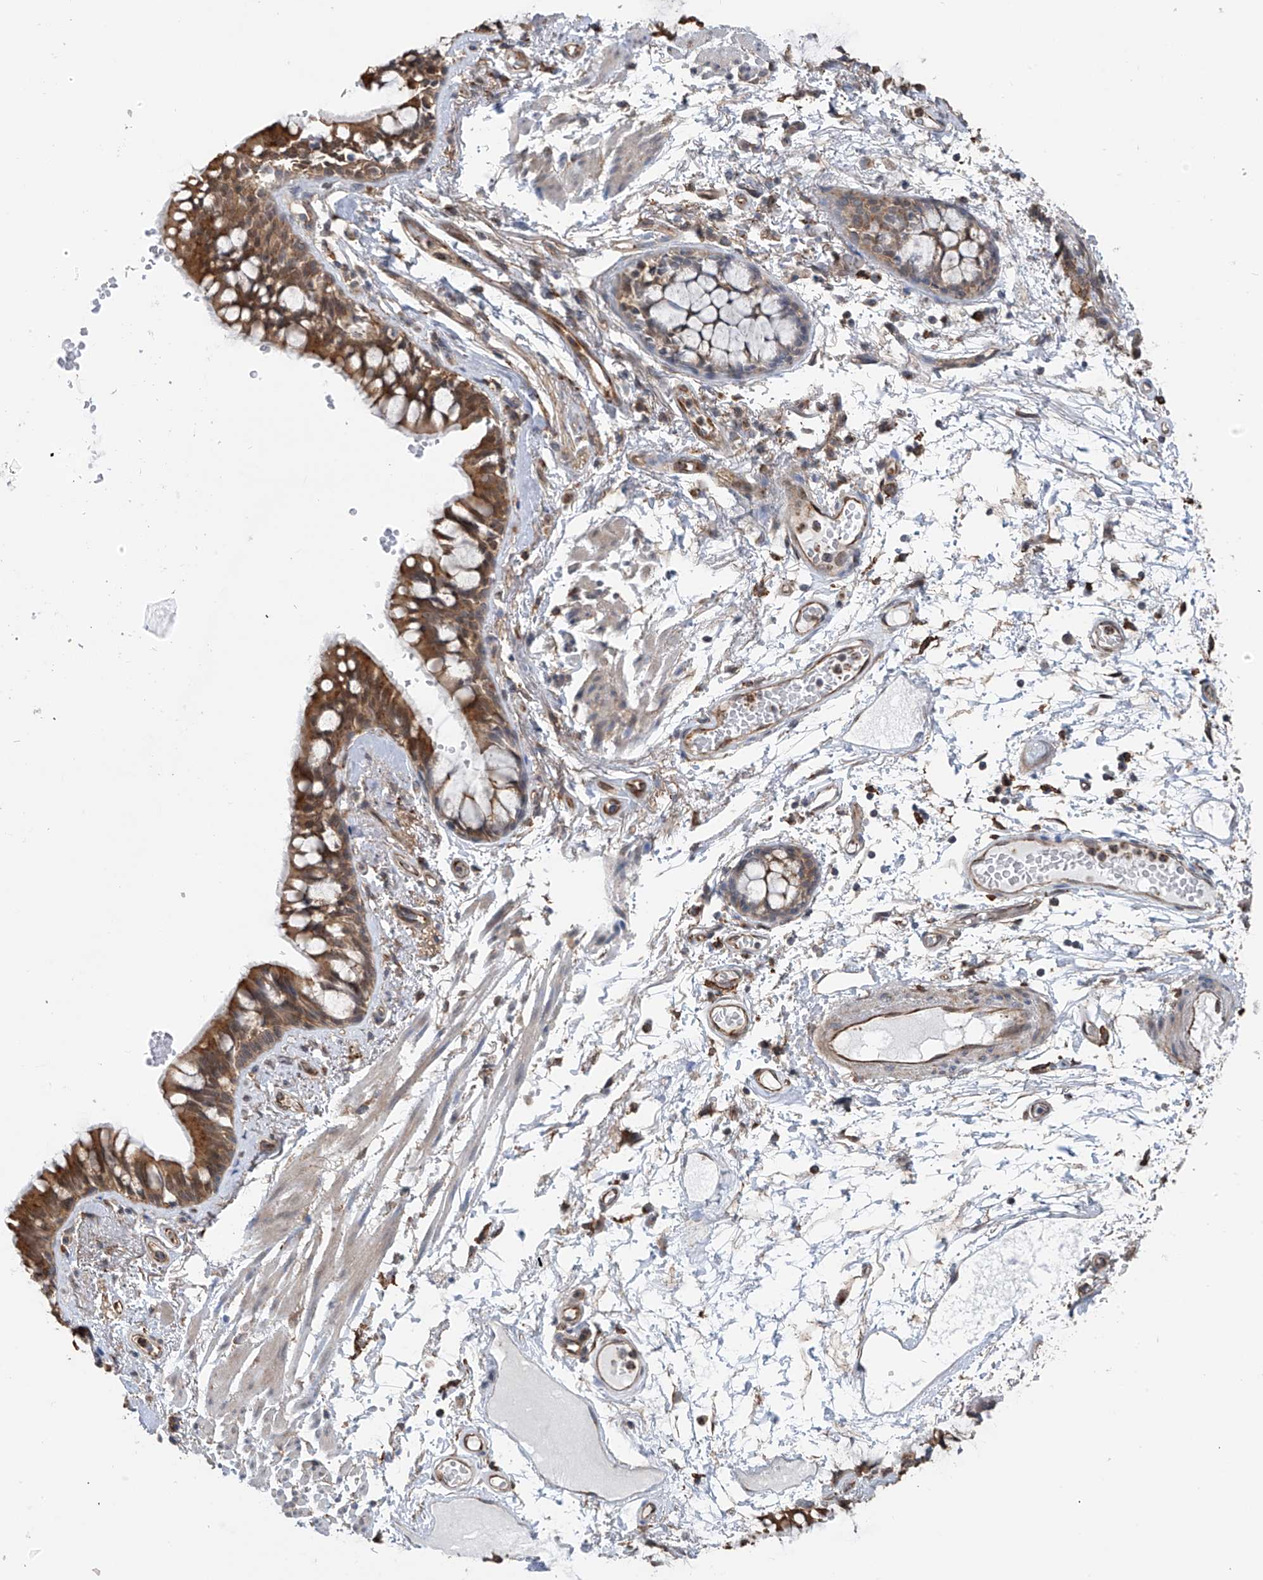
{"staining": {"intensity": "moderate", "quantity": ">75%", "location": "cytoplasmic/membranous"}, "tissue": "bronchus", "cell_type": "Respiratory epithelial cells", "image_type": "normal", "snomed": [{"axis": "morphology", "description": "Normal tissue, NOS"}, {"axis": "topography", "description": "Cartilage tissue"}, {"axis": "topography", "description": "Bronchus"}], "caption": "Bronchus stained with IHC shows moderate cytoplasmic/membranous staining in about >75% of respiratory epithelial cells.", "gene": "ZNF189", "patient": {"sex": "female", "age": 73}}